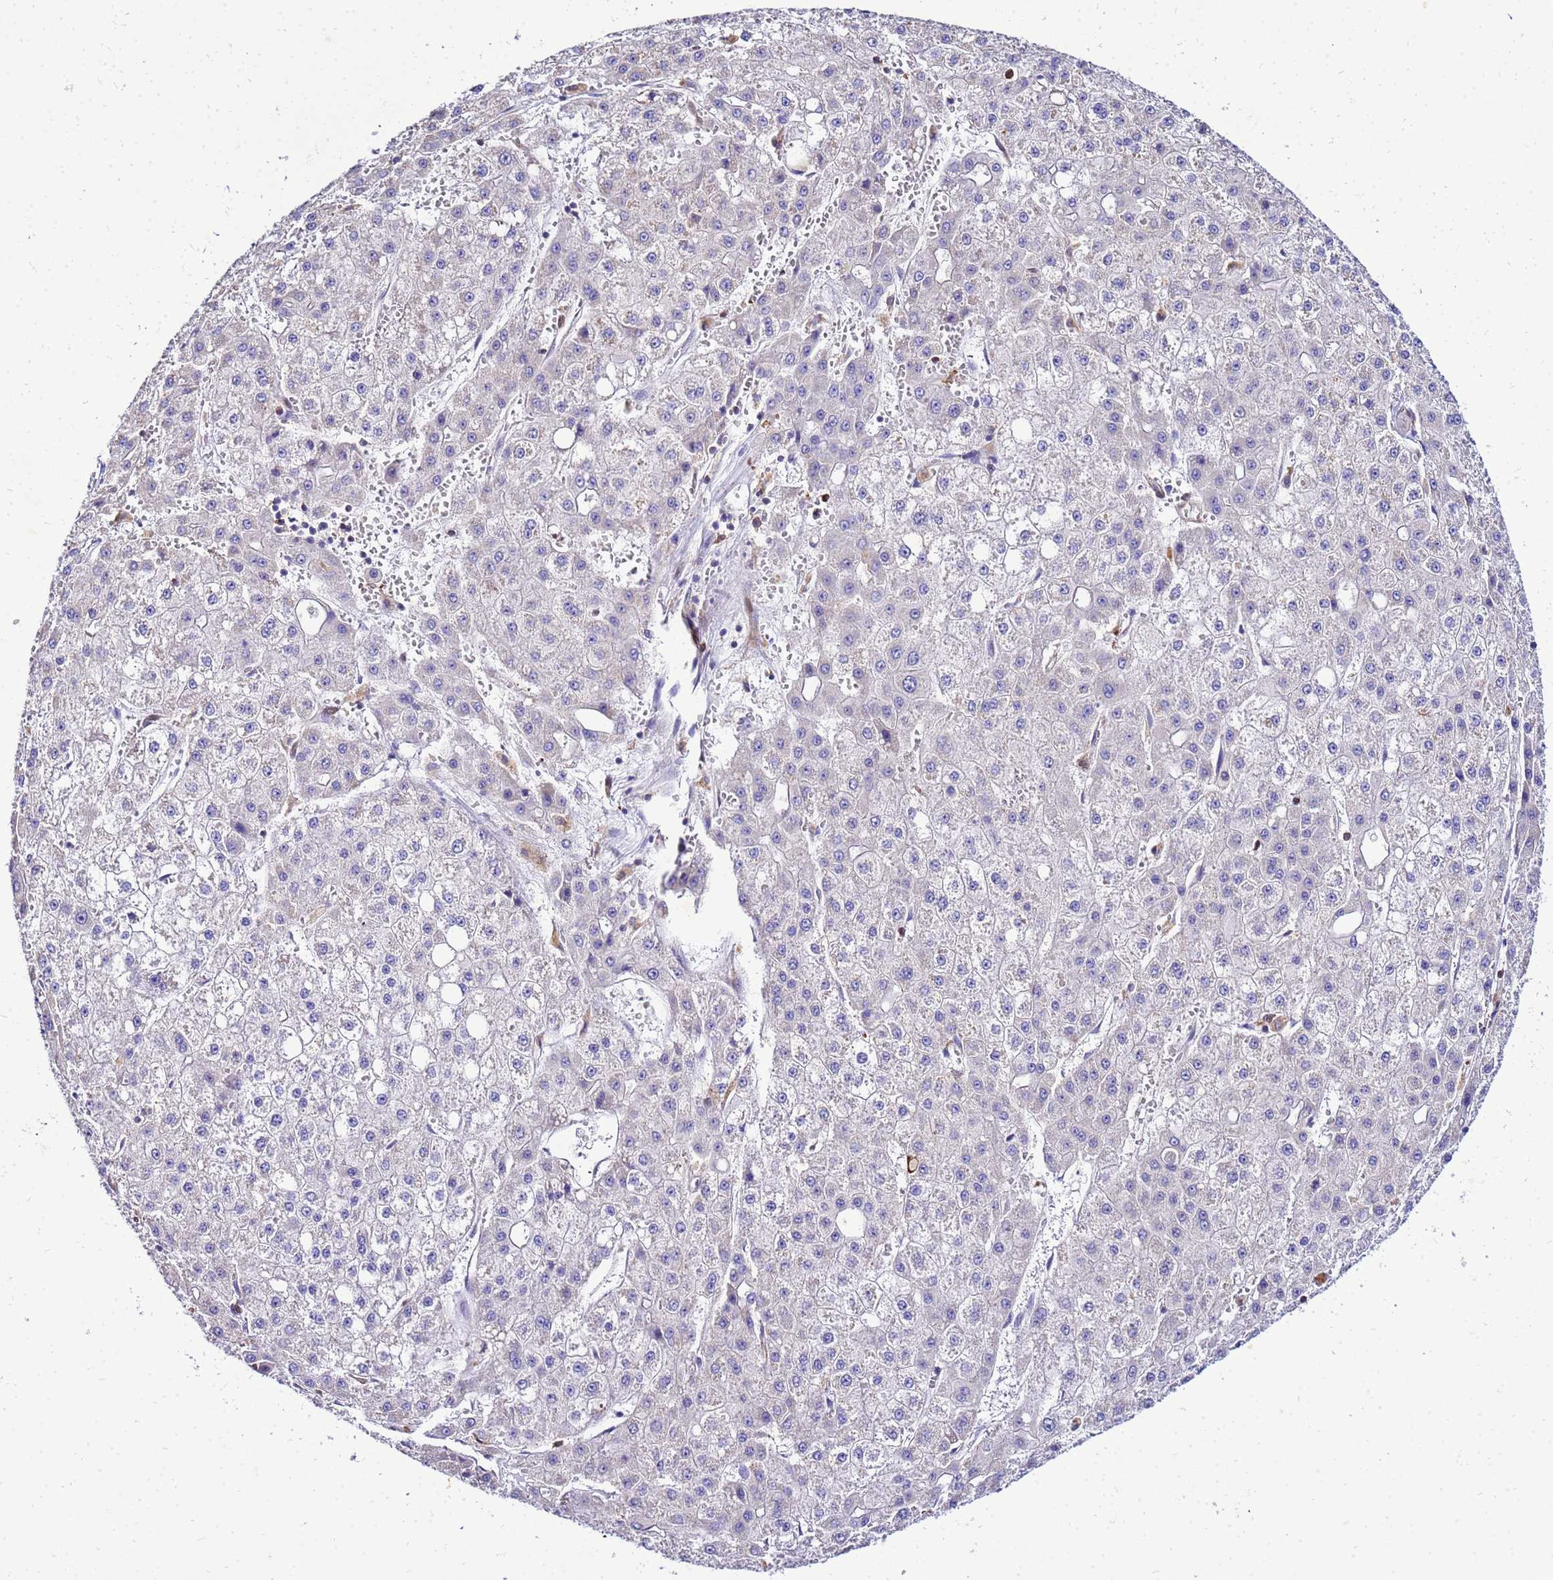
{"staining": {"intensity": "negative", "quantity": "none", "location": "none"}, "tissue": "liver cancer", "cell_type": "Tumor cells", "image_type": "cancer", "snomed": [{"axis": "morphology", "description": "Carcinoma, Hepatocellular, NOS"}, {"axis": "topography", "description": "Liver"}], "caption": "Immunohistochemistry micrograph of neoplastic tissue: liver cancer stained with DAB displays no significant protein positivity in tumor cells. (Brightfield microscopy of DAB immunohistochemistry (IHC) at high magnification).", "gene": "DBNDD2", "patient": {"sex": "male", "age": 47}}